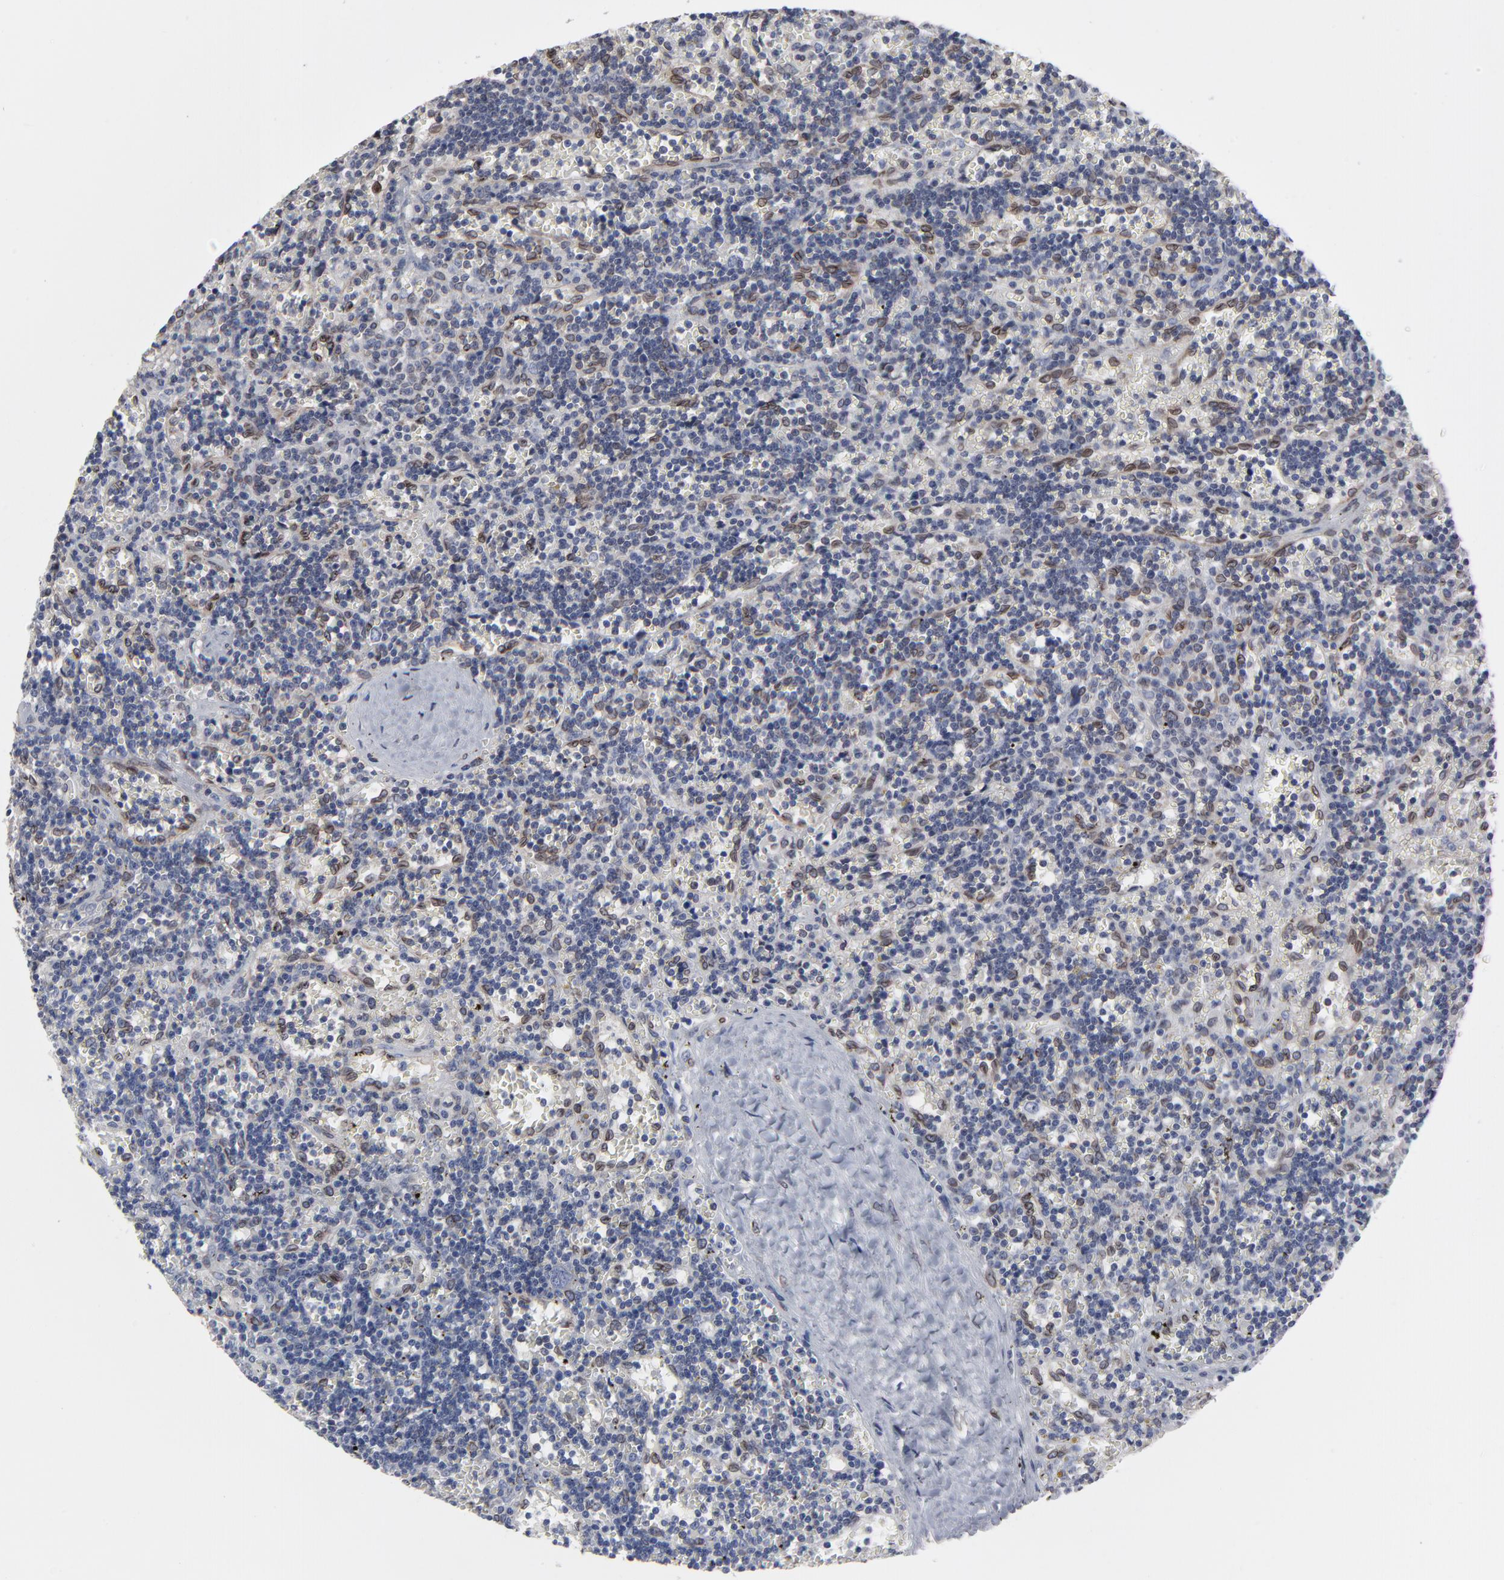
{"staining": {"intensity": "moderate", "quantity": "25%-75%", "location": "cytoplasmic/membranous,nuclear"}, "tissue": "lymphoma", "cell_type": "Tumor cells", "image_type": "cancer", "snomed": [{"axis": "morphology", "description": "Malignant lymphoma, non-Hodgkin's type, Low grade"}, {"axis": "topography", "description": "Spleen"}], "caption": "This image shows lymphoma stained with IHC to label a protein in brown. The cytoplasmic/membranous and nuclear of tumor cells show moderate positivity for the protein. Nuclei are counter-stained blue.", "gene": "SYNE2", "patient": {"sex": "male", "age": 60}}